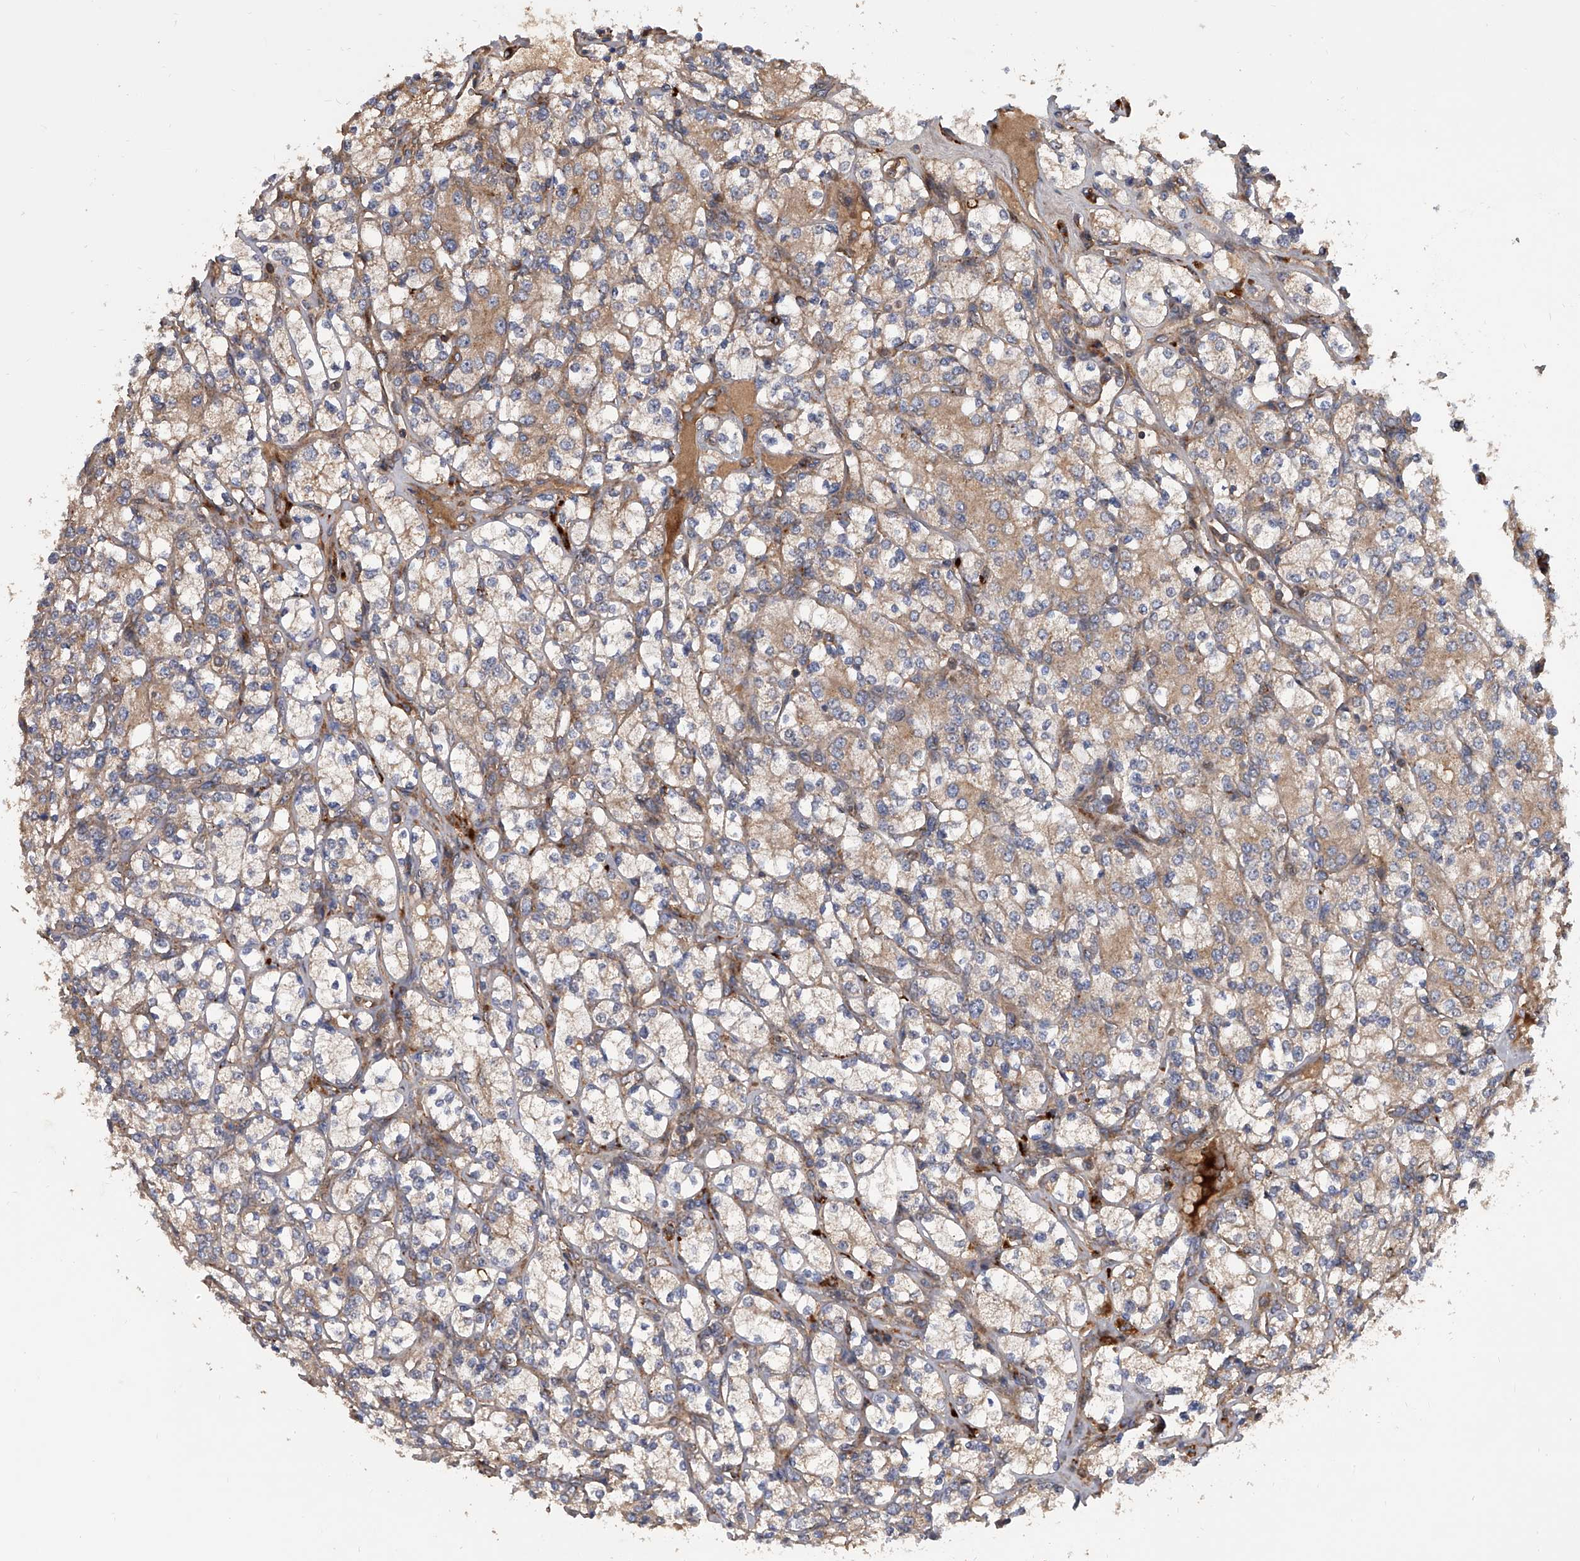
{"staining": {"intensity": "weak", "quantity": ">75%", "location": "cytoplasmic/membranous"}, "tissue": "renal cancer", "cell_type": "Tumor cells", "image_type": "cancer", "snomed": [{"axis": "morphology", "description": "Adenocarcinoma, NOS"}, {"axis": "topography", "description": "Kidney"}], "caption": "Human renal cancer (adenocarcinoma) stained with a brown dye reveals weak cytoplasmic/membranous positive staining in about >75% of tumor cells.", "gene": "USP47", "patient": {"sex": "male", "age": 77}}